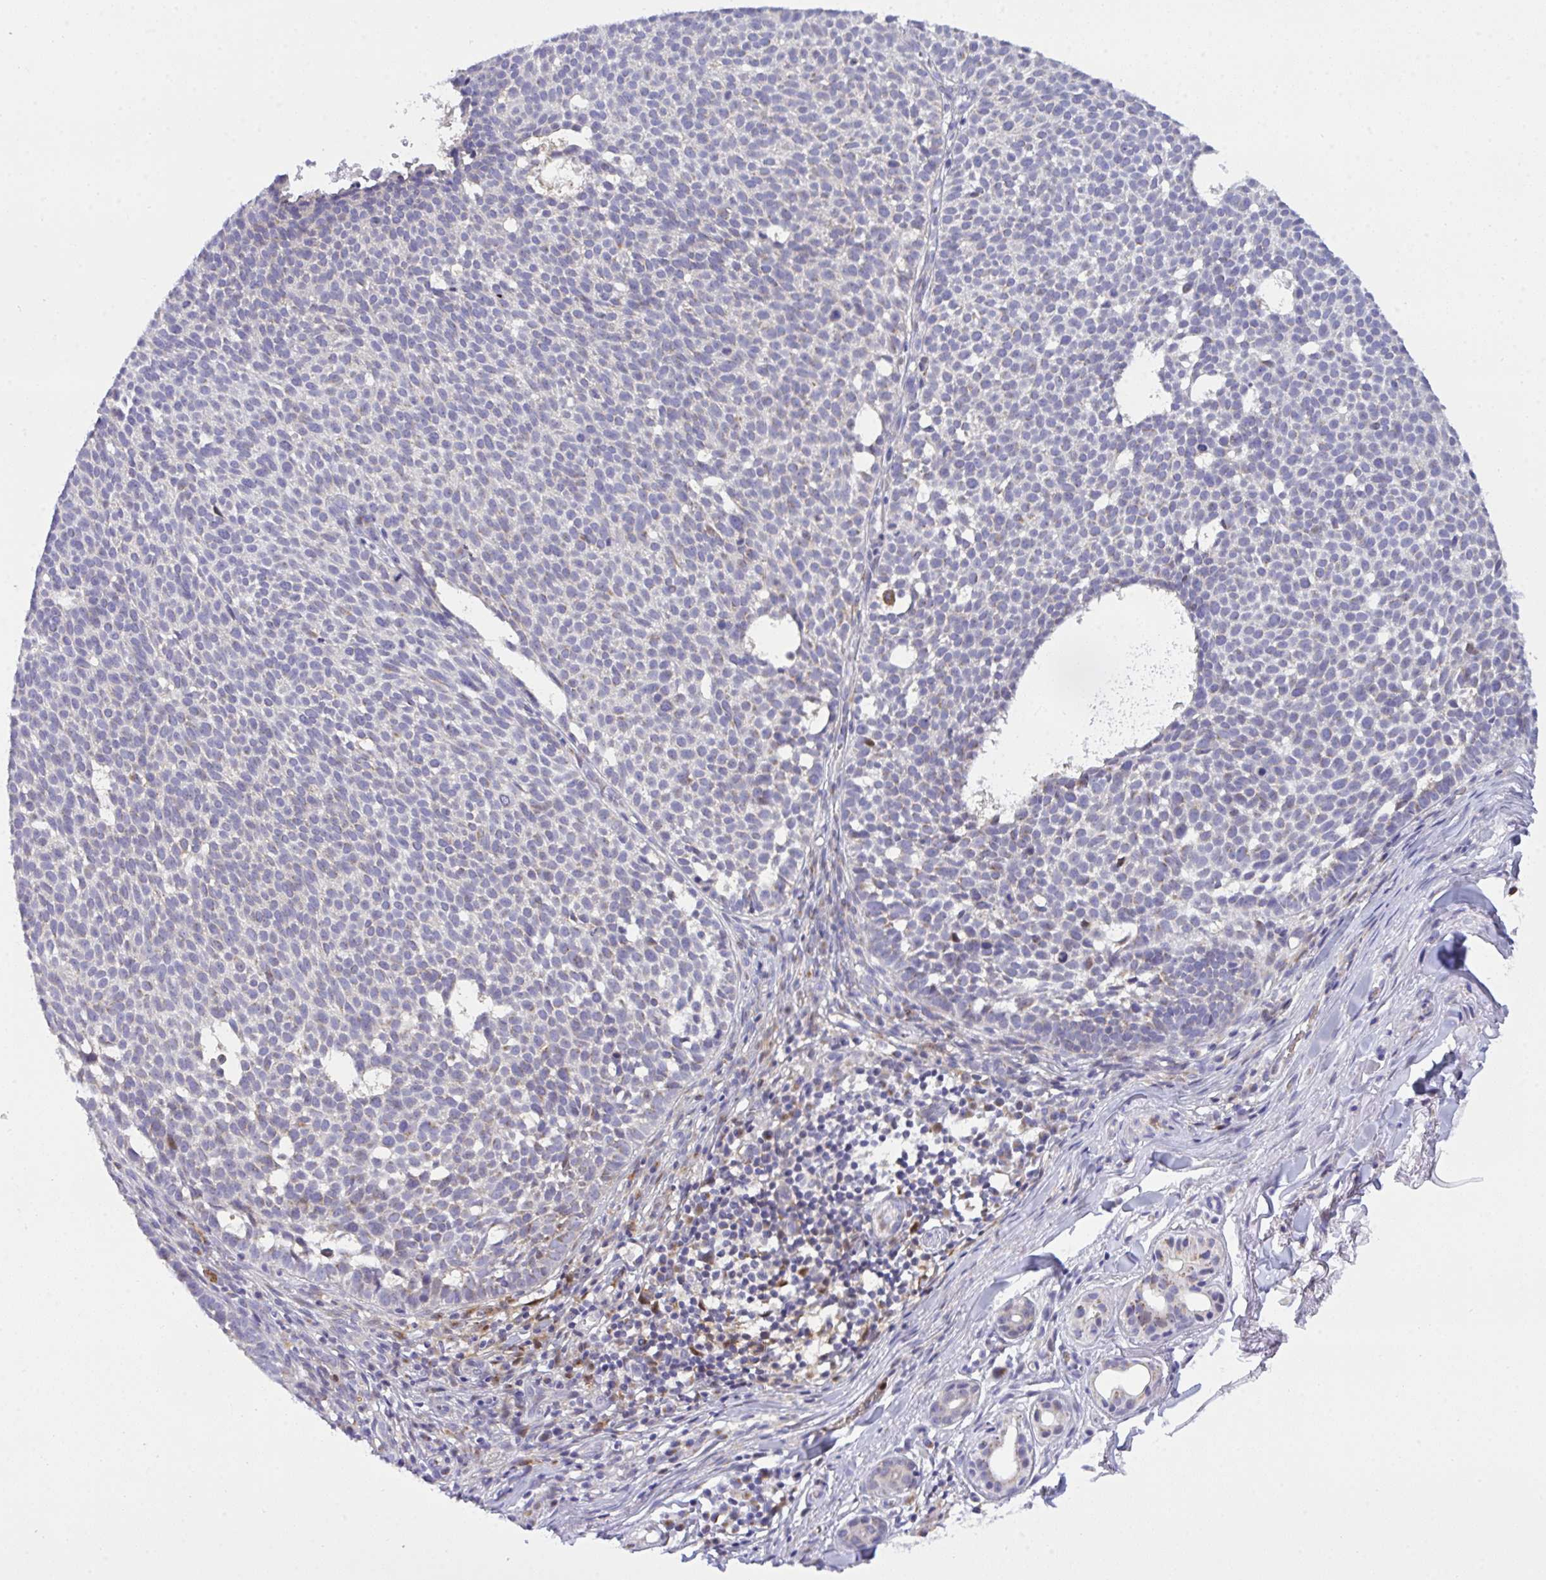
{"staining": {"intensity": "negative", "quantity": "none", "location": "none"}, "tissue": "skin cancer", "cell_type": "Tumor cells", "image_type": "cancer", "snomed": [{"axis": "morphology", "description": "Basal cell carcinoma"}, {"axis": "topography", "description": "Skin"}], "caption": "Skin cancer stained for a protein using IHC exhibits no expression tumor cells.", "gene": "ZNF554", "patient": {"sex": "male", "age": 63}}